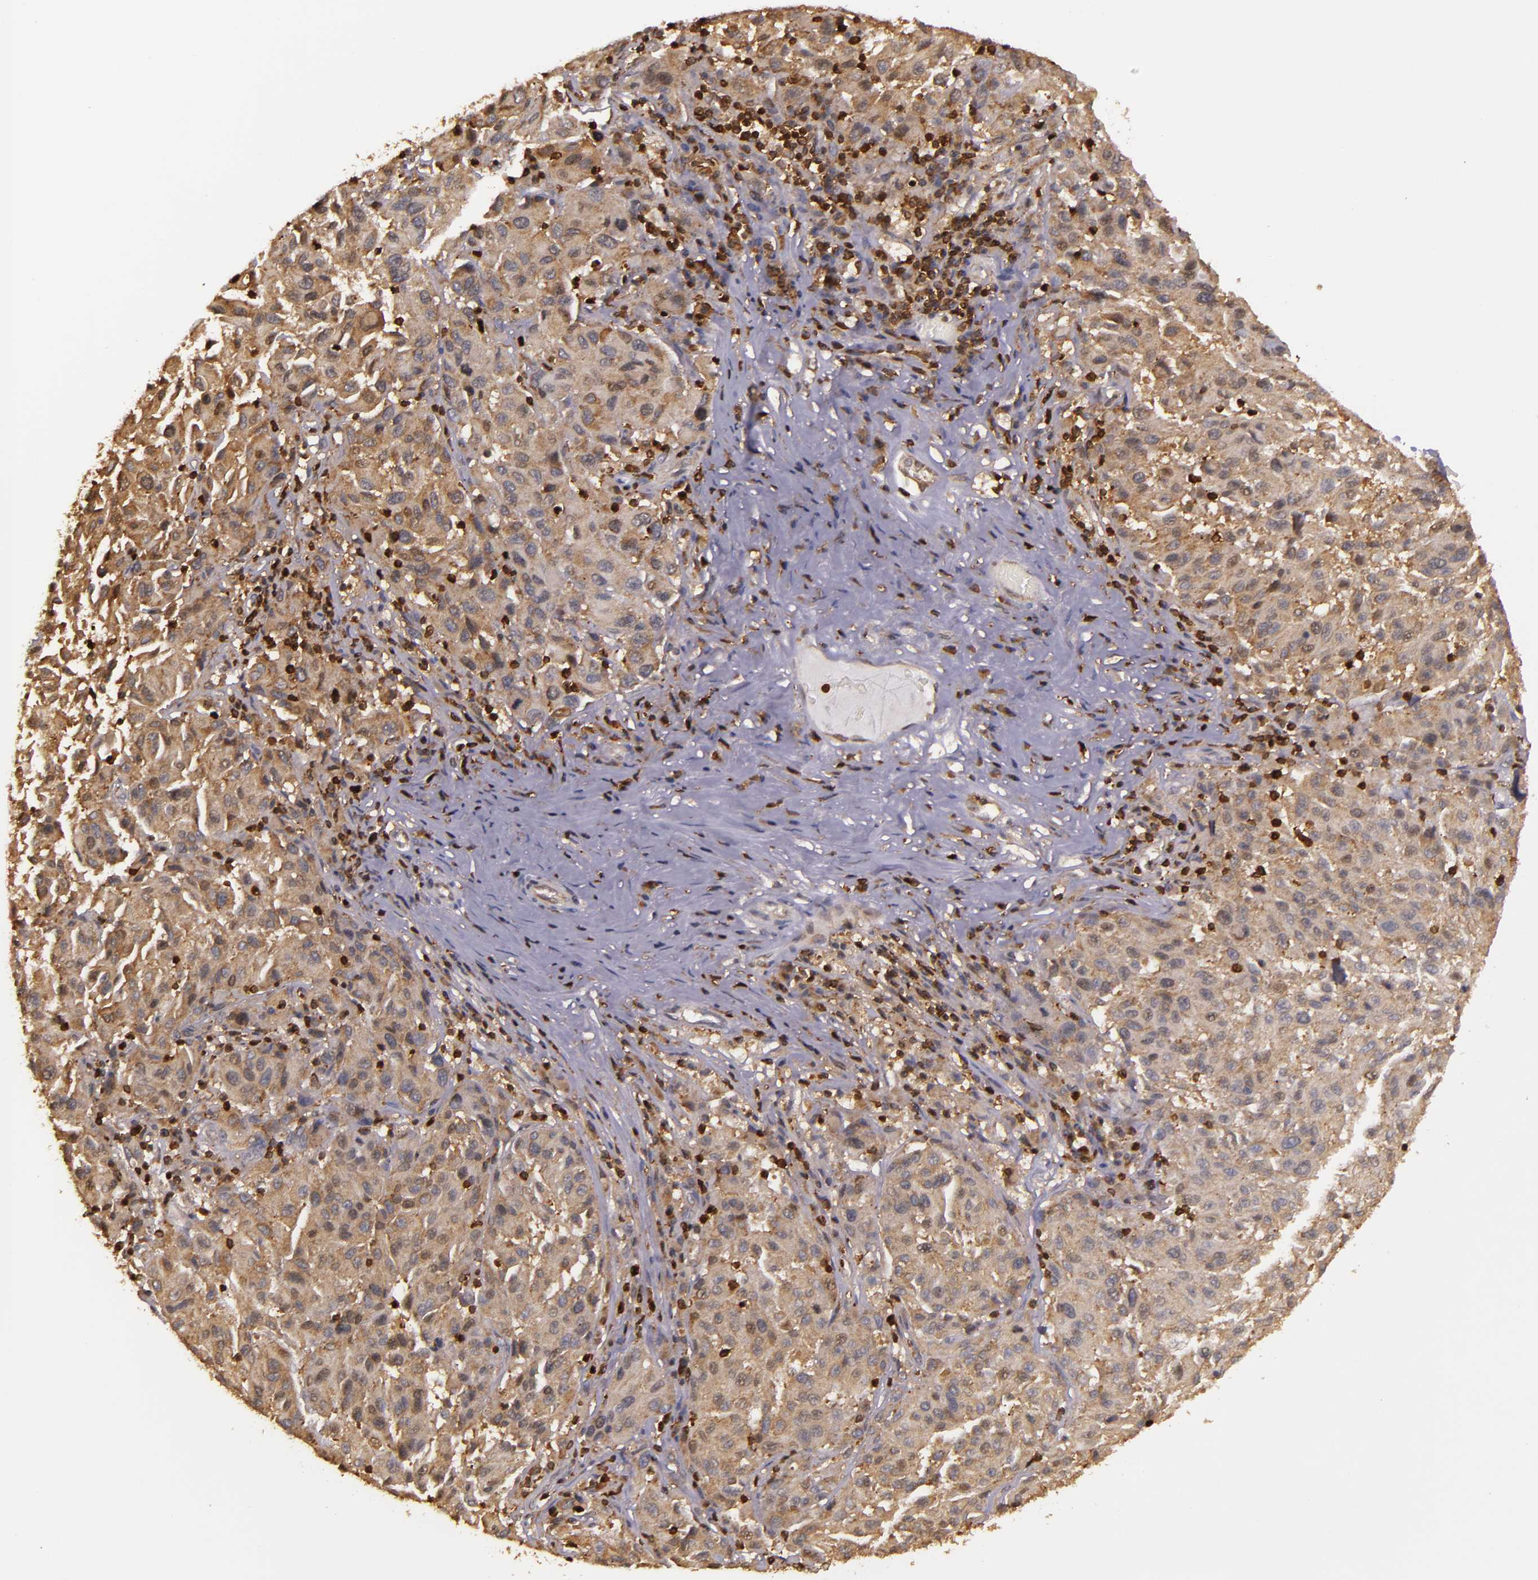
{"staining": {"intensity": "moderate", "quantity": ">75%", "location": "cytoplasmic/membranous"}, "tissue": "melanoma", "cell_type": "Tumor cells", "image_type": "cancer", "snomed": [{"axis": "morphology", "description": "Malignant melanoma, NOS"}, {"axis": "topography", "description": "Skin"}], "caption": "DAB immunohistochemical staining of malignant melanoma demonstrates moderate cytoplasmic/membranous protein expression in about >75% of tumor cells. Nuclei are stained in blue.", "gene": "SLC9A3R1", "patient": {"sex": "female", "age": 77}}